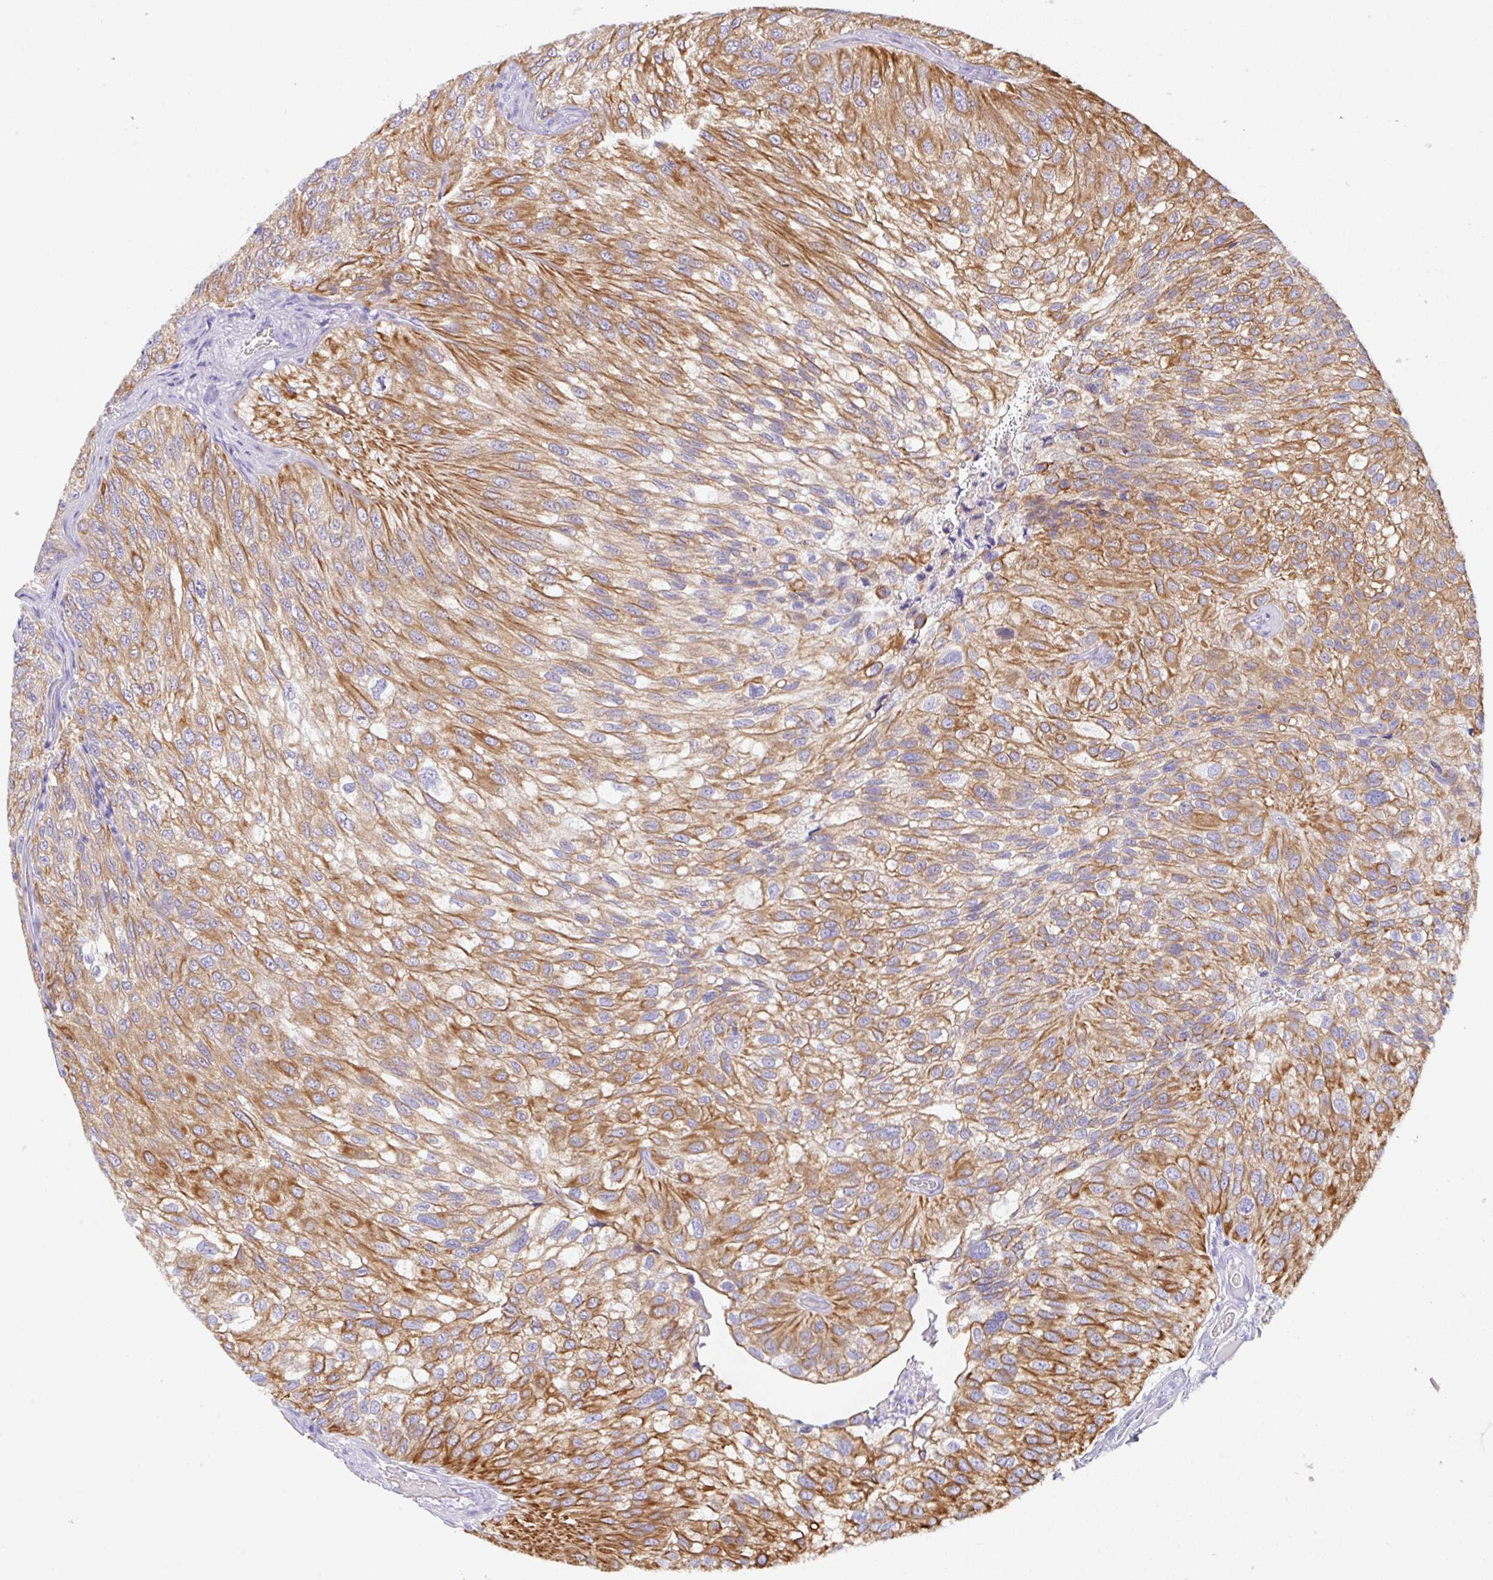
{"staining": {"intensity": "strong", "quantity": "25%-75%", "location": "cytoplasmic/membranous"}, "tissue": "urothelial cancer", "cell_type": "Tumor cells", "image_type": "cancer", "snomed": [{"axis": "morphology", "description": "Urothelial carcinoma, NOS"}, {"axis": "topography", "description": "Urinary bladder"}], "caption": "Protein analysis of transitional cell carcinoma tissue reveals strong cytoplasmic/membranous expression in approximately 25%-75% of tumor cells.", "gene": "TRAF4", "patient": {"sex": "male", "age": 87}}